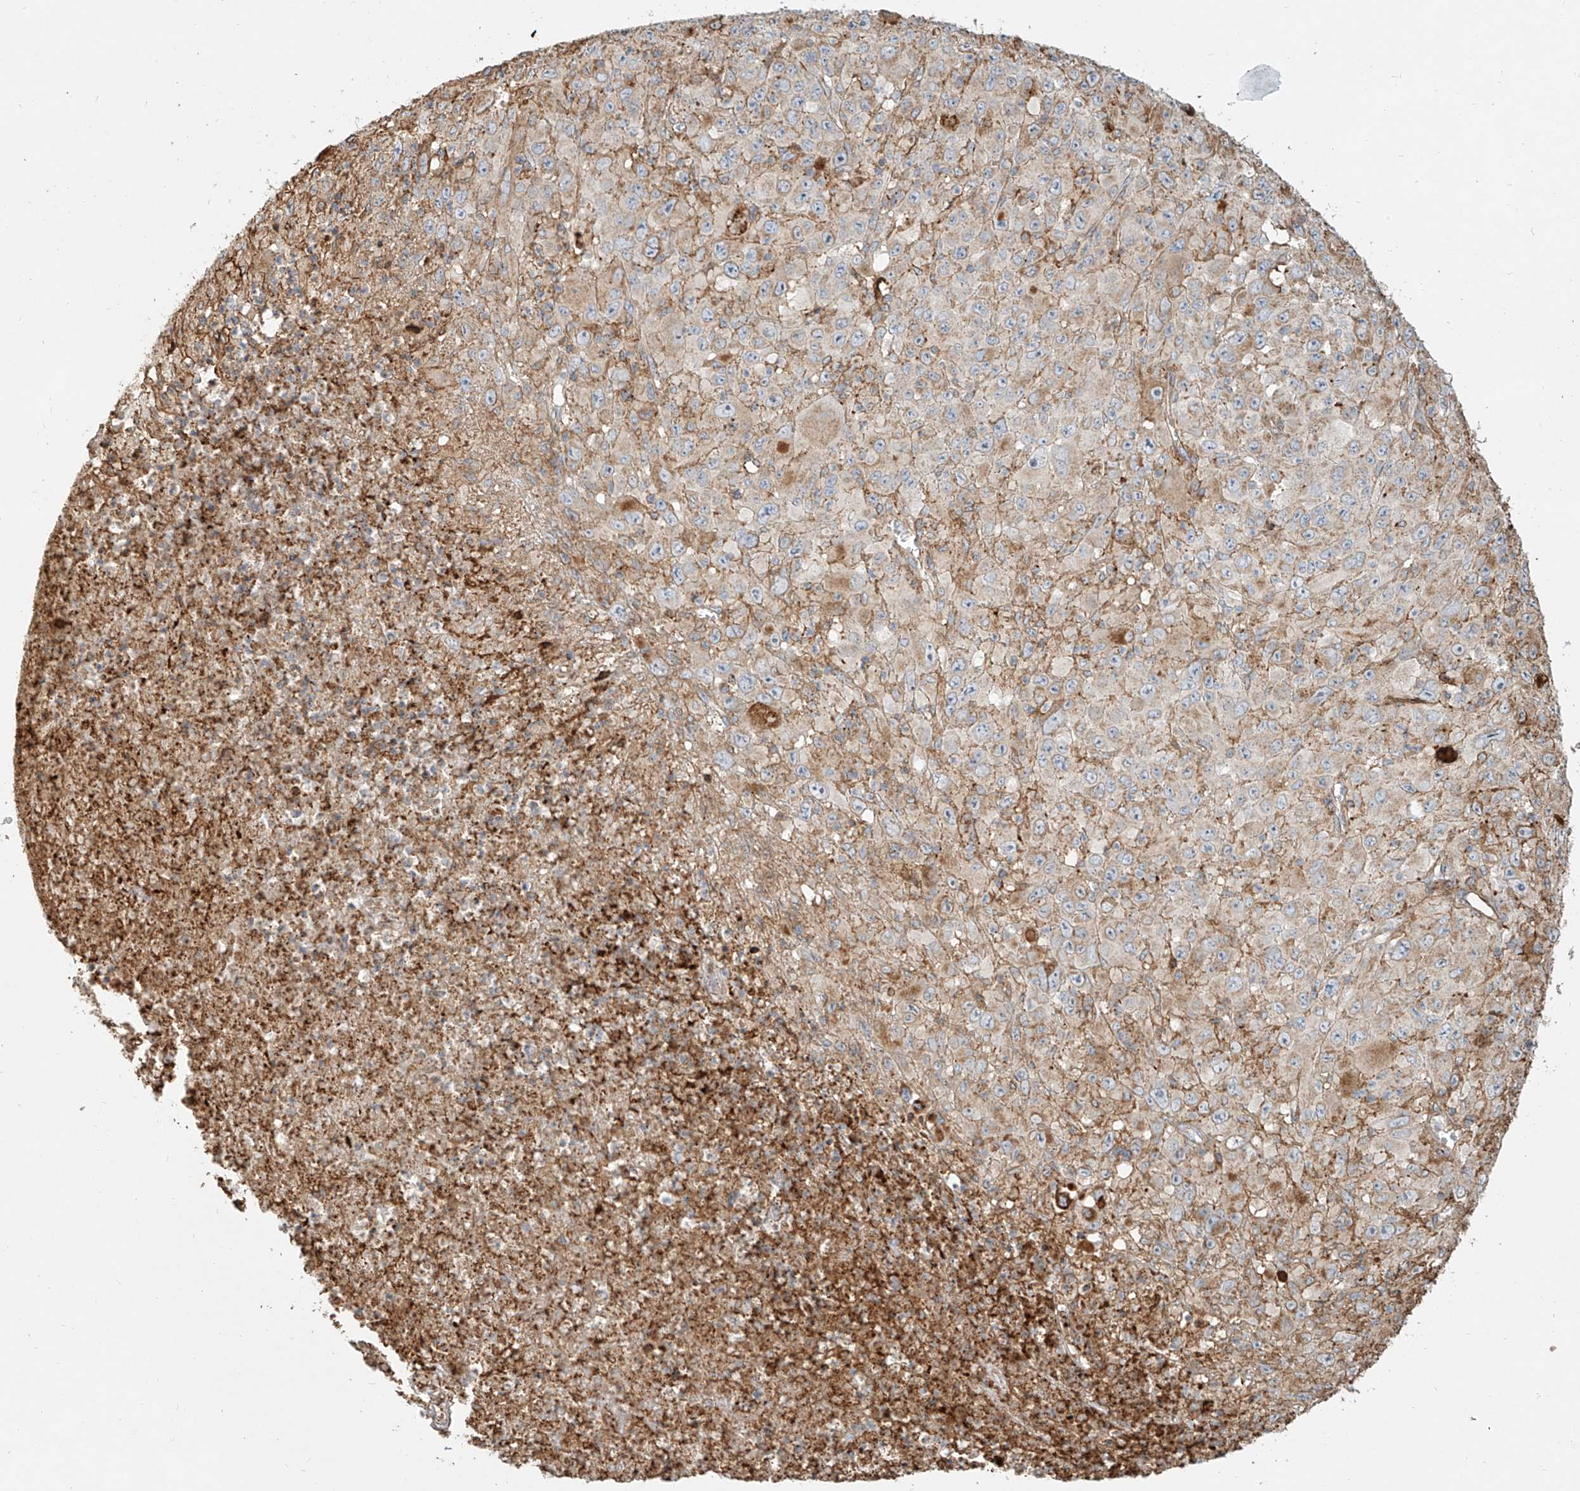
{"staining": {"intensity": "weak", "quantity": "25%-75%", "location": "cytoplasmic/membranous"}, "tissue": "melanoma", "cell_type": "Tumor cells", "image_type": "cancer", "snomed": [{"axis": "morphology", "description": "Malignant melanoma, Metastatic site"}, {"axis": "topography", "description": "Skin"}], "caption": "DAB immunohistochemical staining of melanoma demonstrates weak cytoplasmic/membranous protein expression in about 25%-75% of tumor cells.", "gene": "MTX2", "patient": {"sex": "female", "age": 56}}